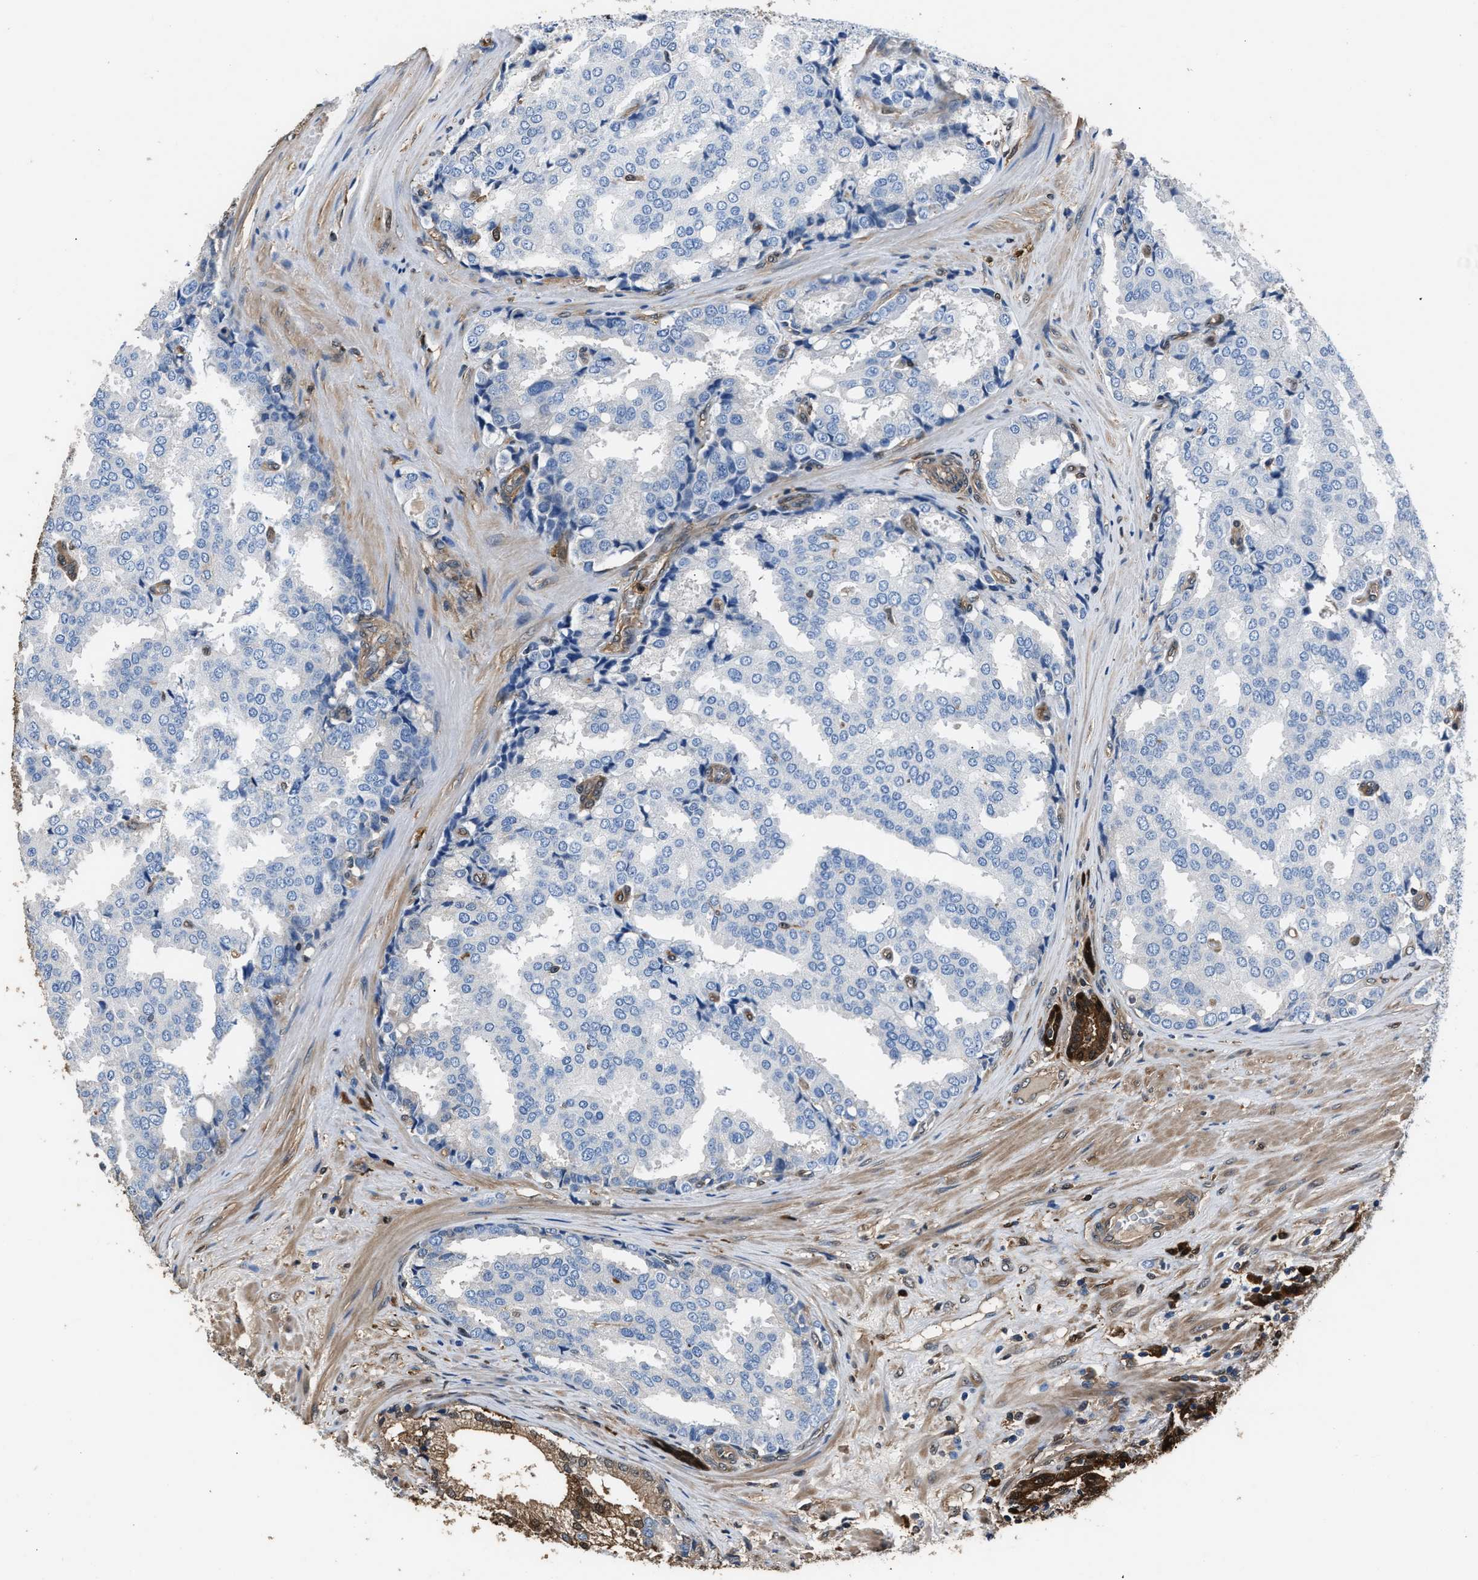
{"staining": {"intensity": "negative", "quantity": "none", "location": "none"}, "tissue": "prostate cancer", "cell_type": "Tumor cells", "image_type": "cancer", "snomed": [{"axis": "morphology", "description": "Adenocarcinoma, High grade"}, {"axis": "topography", "description": "Prostate"}], "caption": "The immunohistochemistry micrograph has no significant staining in tumor cells of prostate cancer tissue. (DAB immunohistochemistry (IHC), high magnification).", "gene": "GSTP1", "patient": {"sex": "male", "age": 50}}